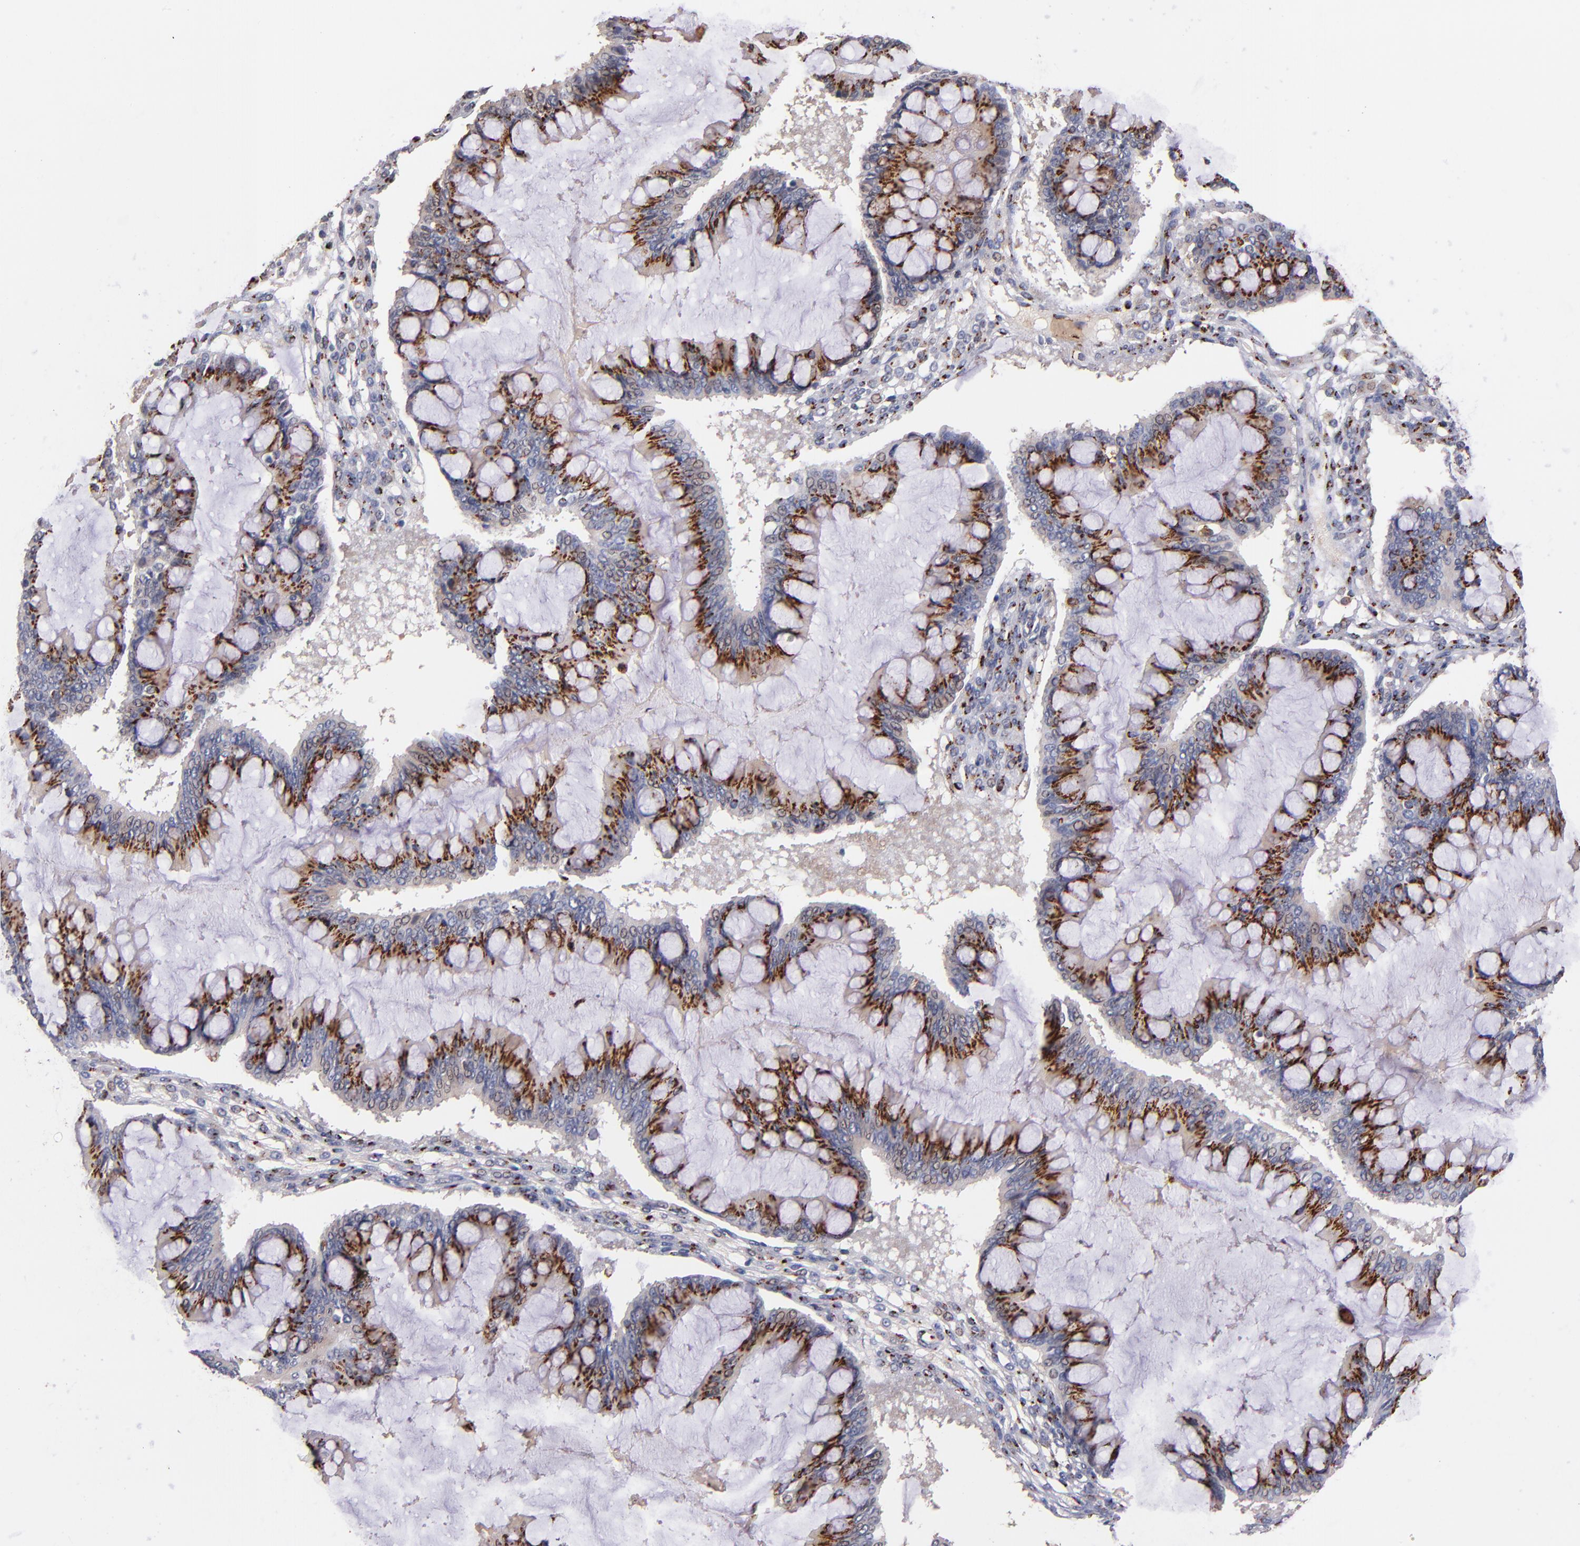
{"staining": {"intensity": "strong", "quantity": ">75%", "location": "cytoplasmic/membranous"}, "tissue": "ovarian cancer", "cell_type": "Tumor cells", "image_type": "cancer", "snomed": [{"axis": "morphology", "description": "Cystadenocarcinoma, mucinous, NOS"}, {"axis": "topography", "description": "Ovary"}], "caption": "Immunohistochemistry (DAB (3,3'-diaminobenzidine)) staining of human mucinous cystadenocarcinoma (ovarian) exhibits strong cytoplasmic/membranous protein staining in approximately >75% of tumor cells.", "gene": "GOLIM4", "patient": {"sex": "female", "age": 73}}